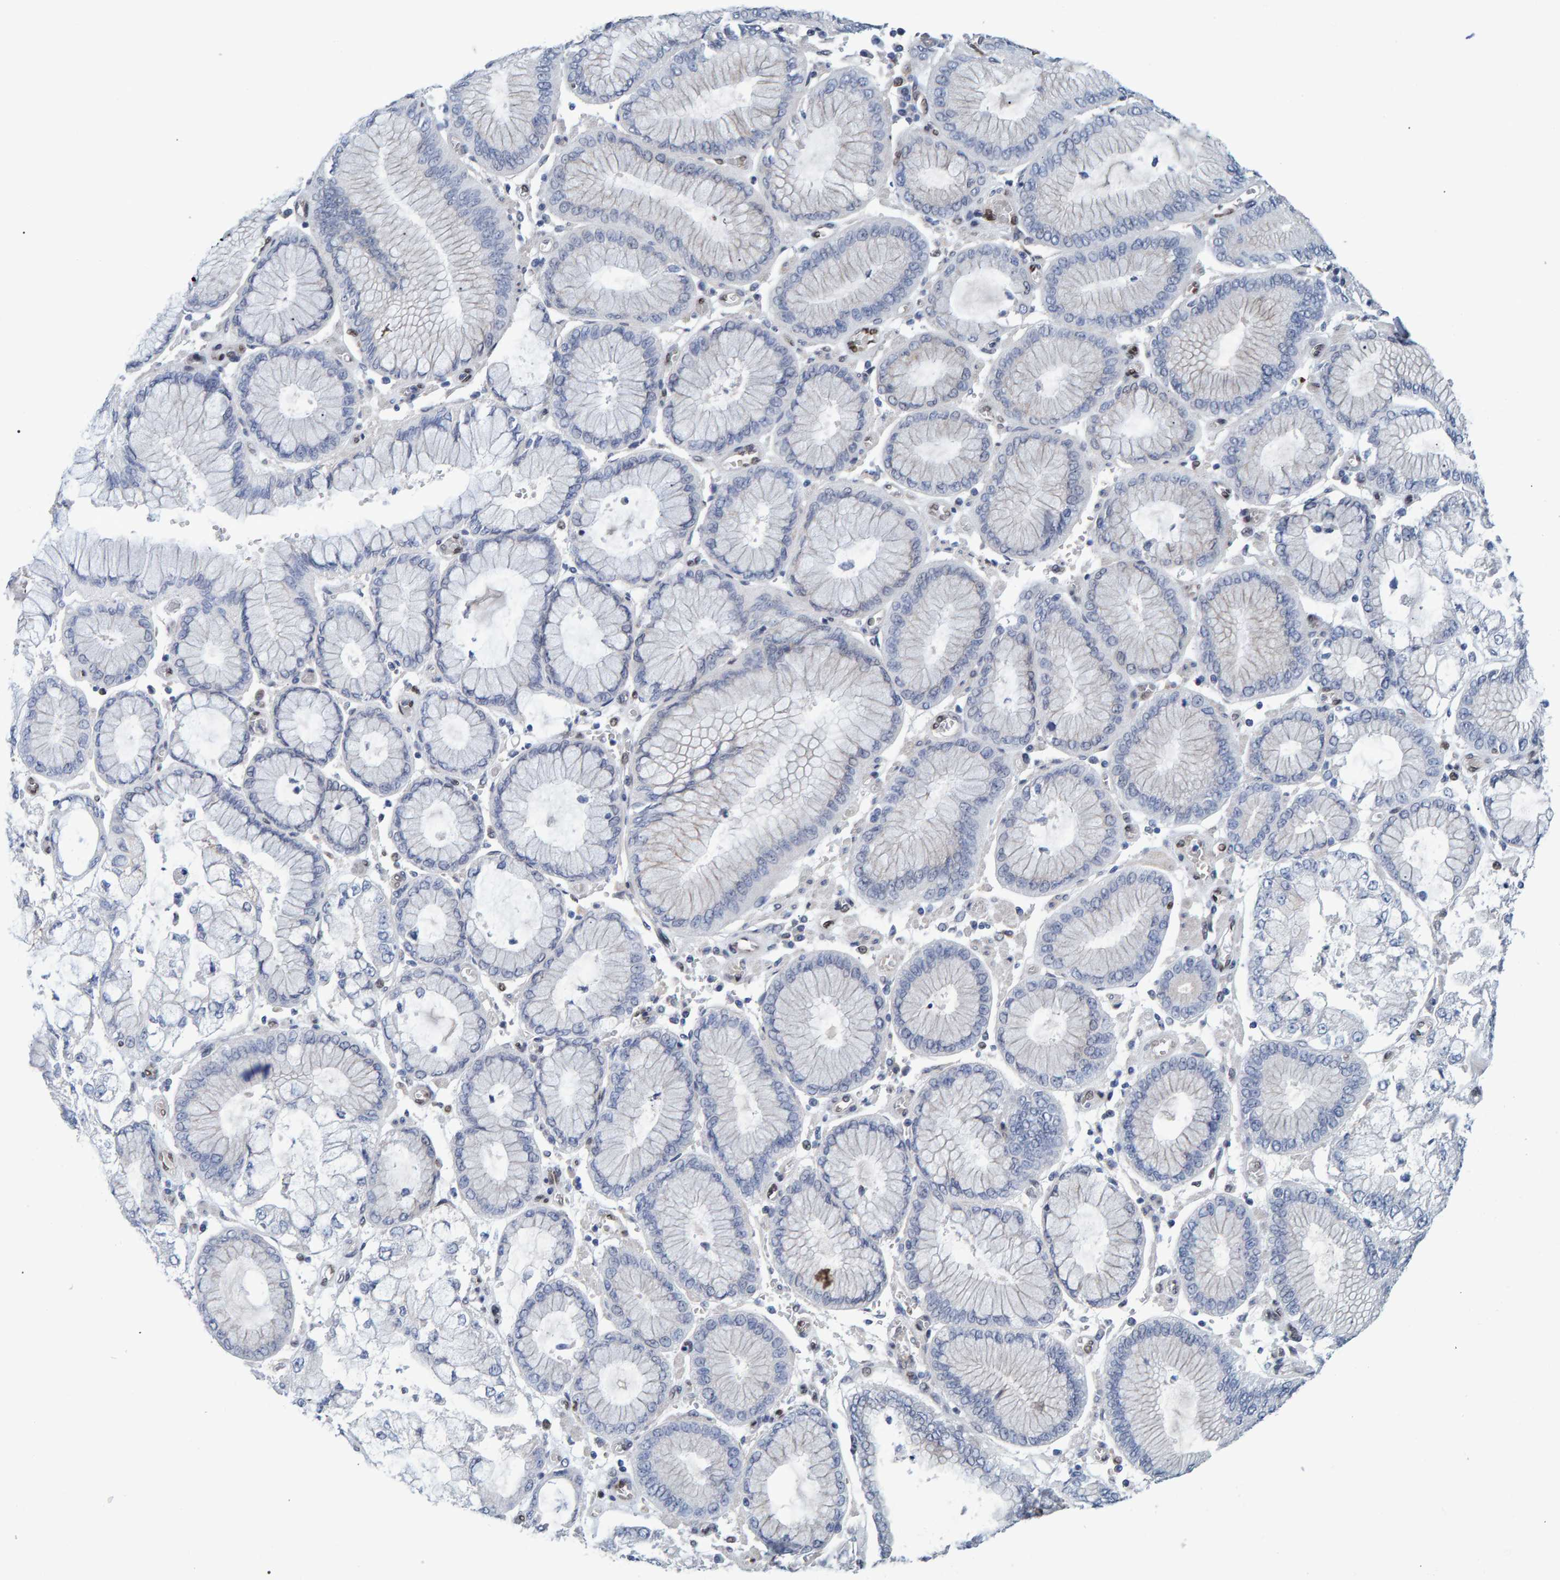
{"staining": {"intensity": "negative", "quantity": "none", "location": "none"}, "tissue": "stomach cancer", "cell_type": "Tumor cells", "image_type": "cancer", "snomed": [{"axis": "morphology", "description": "Adenocarcinoma, NOS"}, {"axis": "topography", "description": "Stomach"}], "caption": "DAB immunohistochemical staining of stomach cancer (adenocarcinoma) demonstrates no significant staining in tumor cells. The staining is performed using DAB (3,3'-diaminobenzidine) brown chromogen with nuclei counter-stained in using hematoxylin.", "gene": "QKI", "patient": {"sex": "male", "age": 76}}